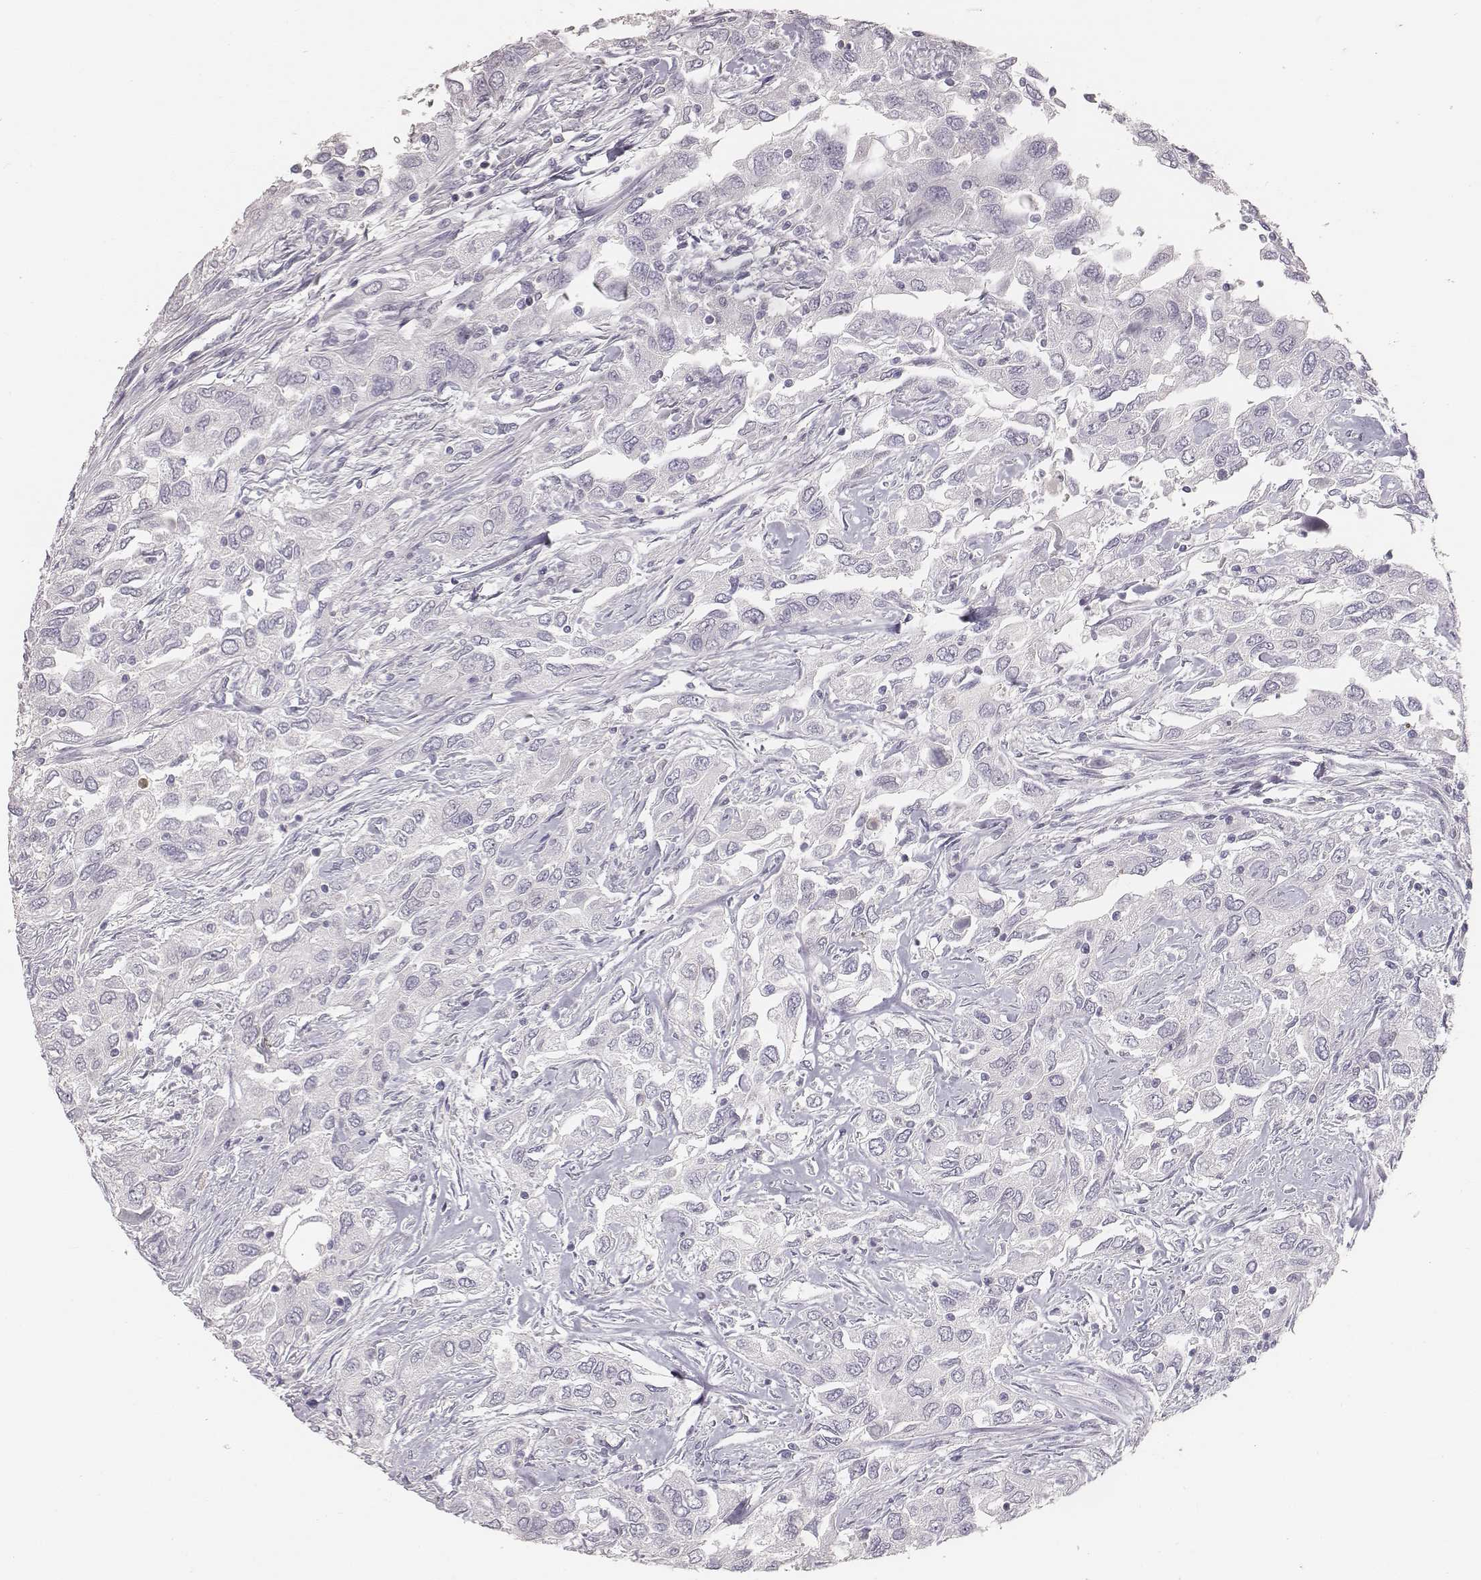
{"staining": {"intensity": "negative", "quantity": "none", "location": "none"}, "tissue": "urothelial cancer", "cell_type": "Tumor cells", "image_type": "cancer", "snomed": [{"axis": "morphology", "description": "Urothelial carcinoma, High grade"}, {"axis": "topography", "description": "Urinary bladder"}], "caption": "Immunohistochemical staining of high-grade urothelial carcinoma demonstrates no significant staining in tumor cells.", "gene": "MYH6", "patient": {"sex": "male", "age": 76}}